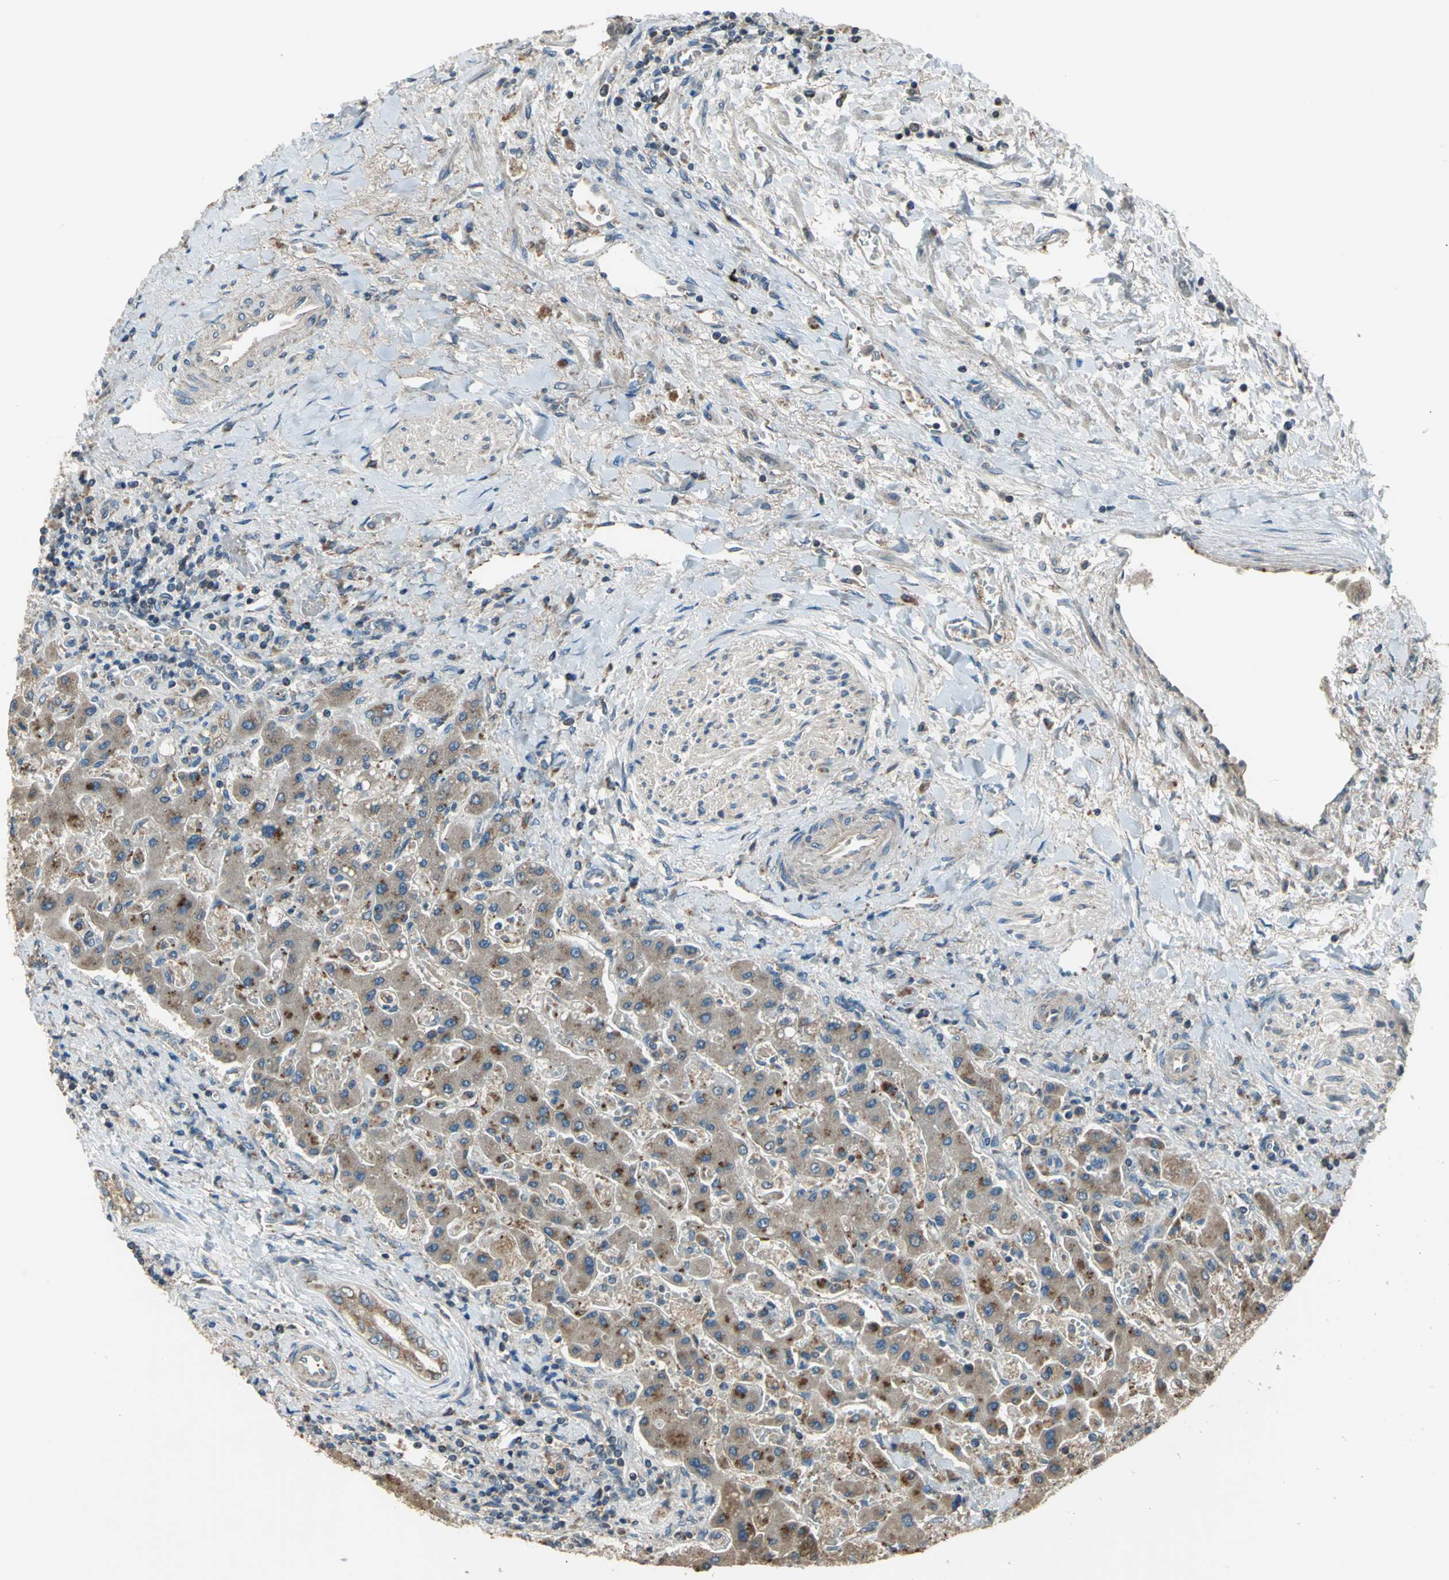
{"staining": {"intensity": "moderate", "quantity": ">75%", "location": "cytoplasmic/membranous"}, "tissue": "liver cancer", "cell_type": "Tumor cells", "image_type": "cancer", "snomed": [{"axis": "morphology", "description": "Cholangiocarcinoma"}, {"axis": "topography", "description": "Liver"}], "caption": "Liver cholangiocarcinoma was stained to show a protein in brown. There is medium levels of moderate cytoplasmic/membranous positivity in approximately >75% of tumor cells.", "gene": "TRAK1", "patient": {"sex": "male", "age": 50}}